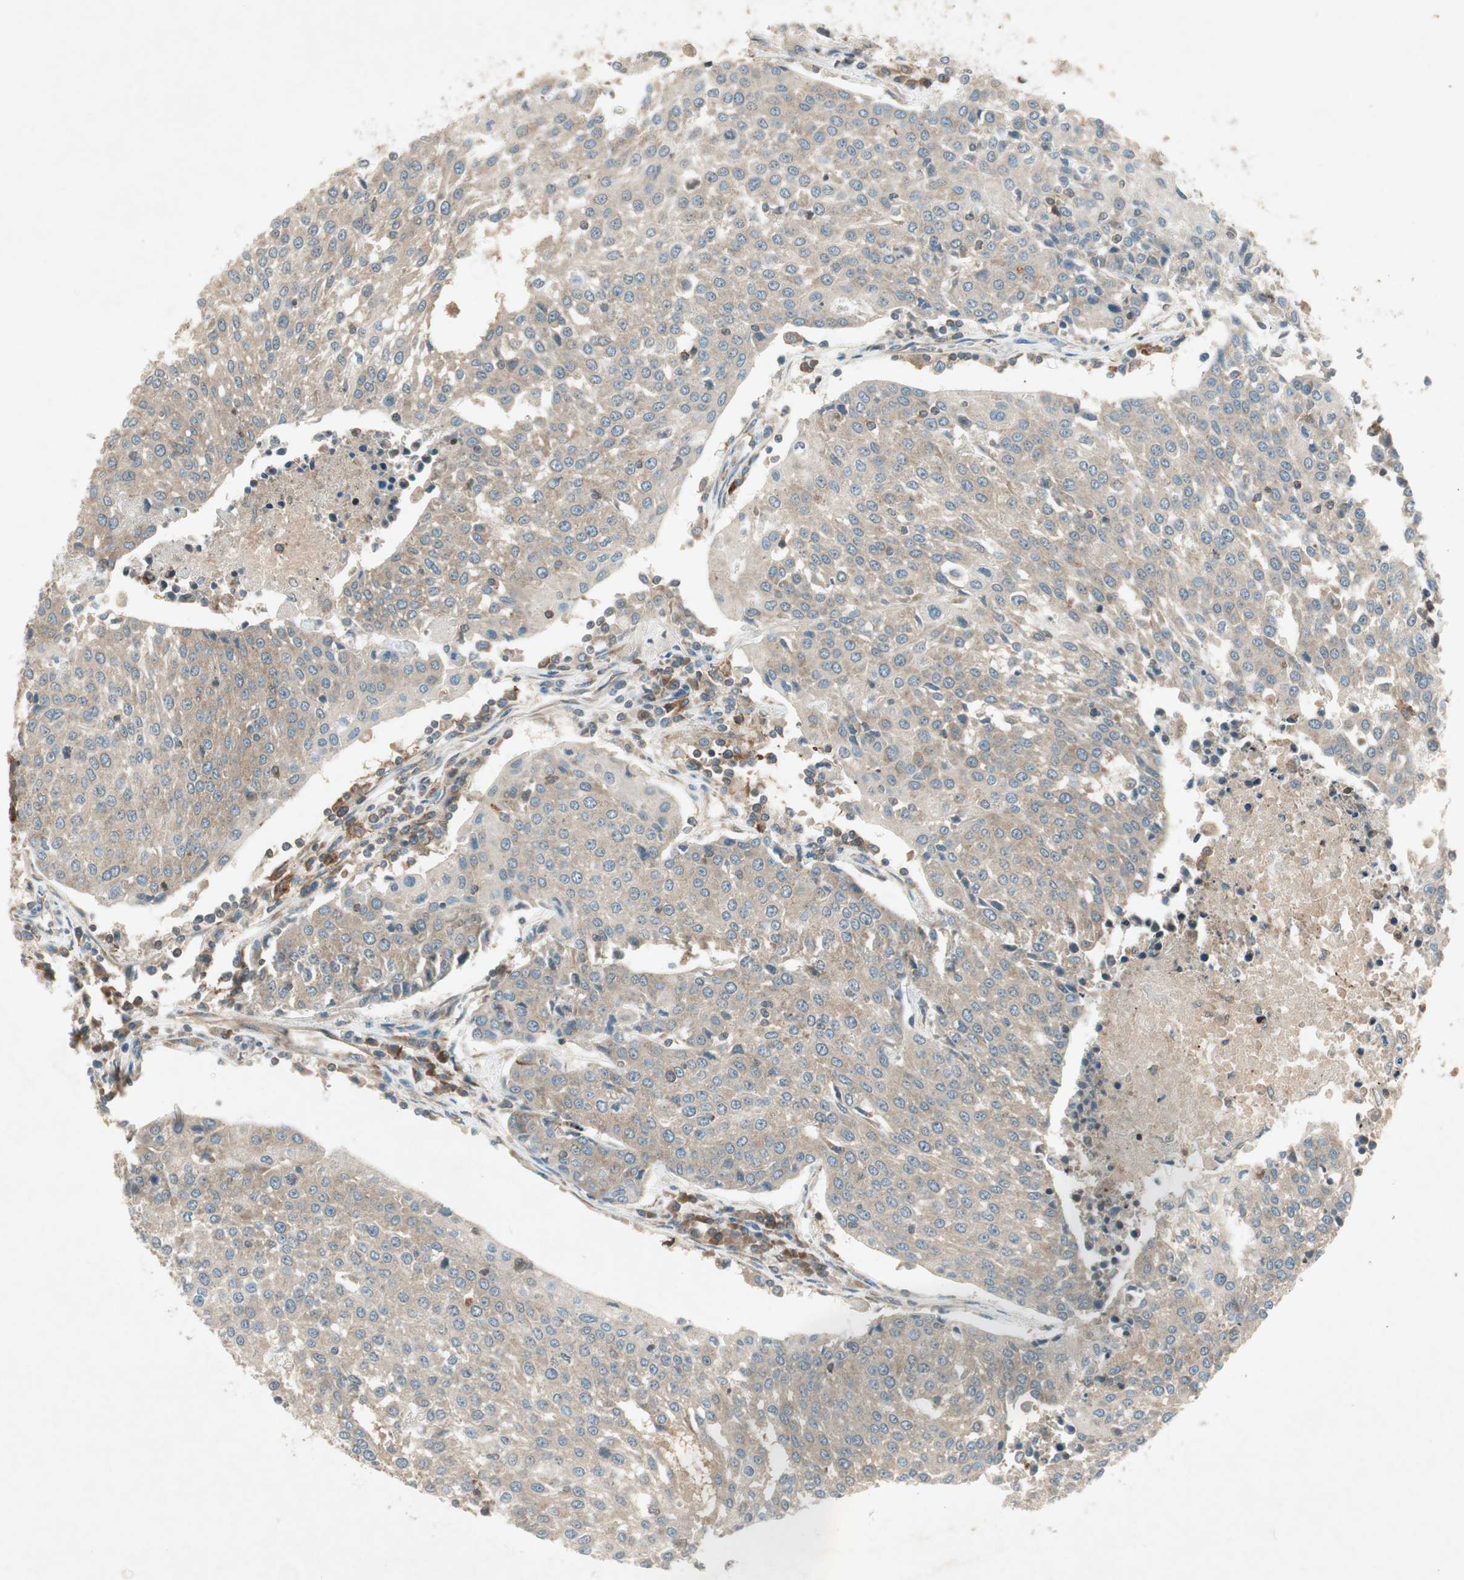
{"staining": {"intensity": "weak", "quantity": ">75%", "location": "cytoplasmic/membranous"}, "tissue": "urothelial cancer", "cell_type": "Tumor cells", "image_type": "cancer", "snomed": [{"axis": "morphology", "description": "Urothelial carcinoma, High grade"}, {"axis": "topography", "description": "Urinary bladder"}], "caption": "High-grade urothelial carcinoma was stained to show a protein in brown. There is low levels of weak cytoplasmic/membranous staining in approximately >75% of tumor cells.", "gene": "CHADL", "patient": {"sex": "female", "age": 85}}